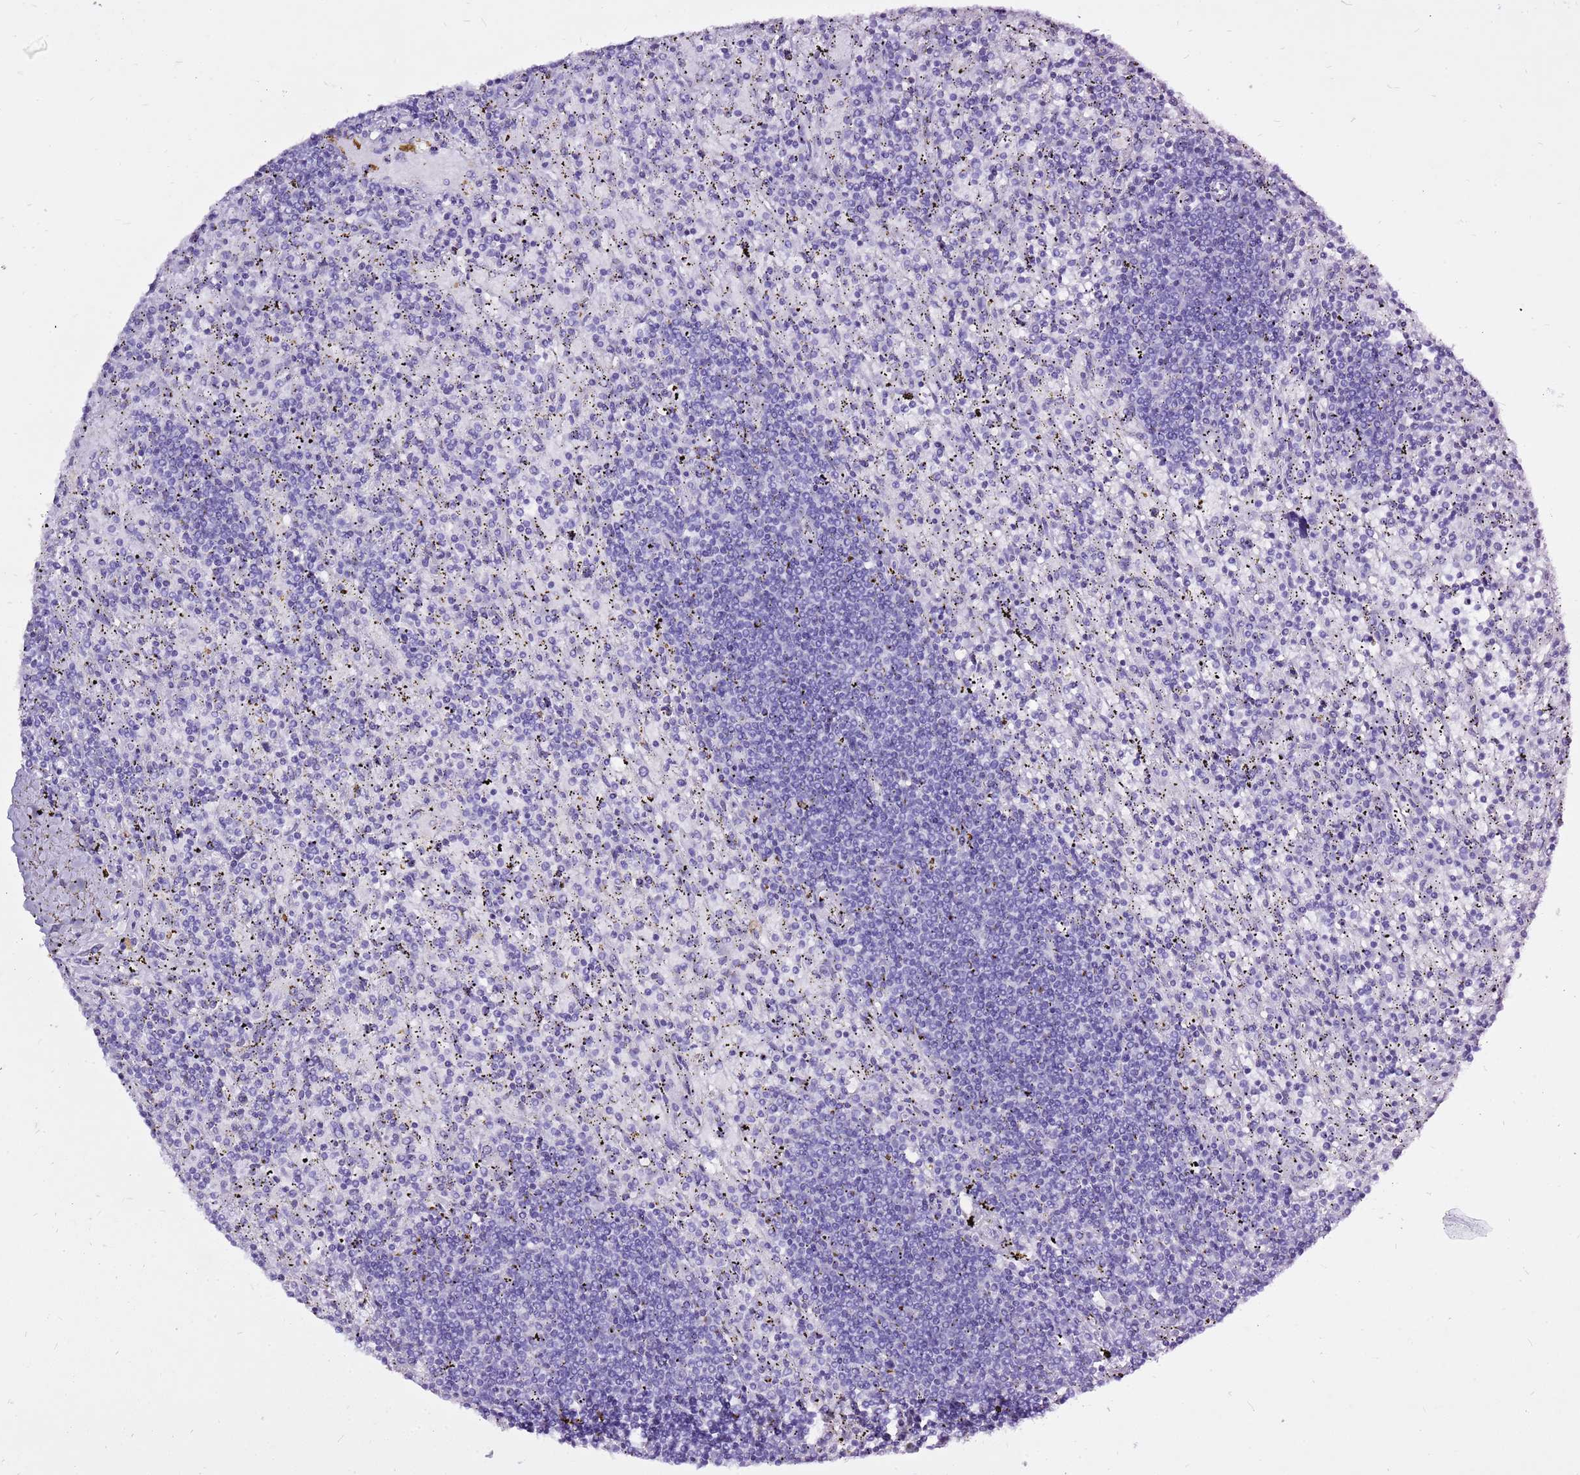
{"staining": {"intensity": "negative", "quantity": "none", "location": "none"}, "tissue": "lymphoma", "cell_type": "Tumor cells", "image_type": "cancer", "snomed": [{"axis": "morphology", "description": "Malignant lymphoma, non-Hodgkin's type, Low grade"}, {"axis": "topography", "description": "Spleen"}], "caption": "A high-resolution photomicrograph shows IHC staining of malignant lymphoma, non-Hodgkin's type (low-grade), which demonstrates no significant positivity in tumor cells.", "gene": "ACSS3", "patient": {"sex": "male", "age": 76}}